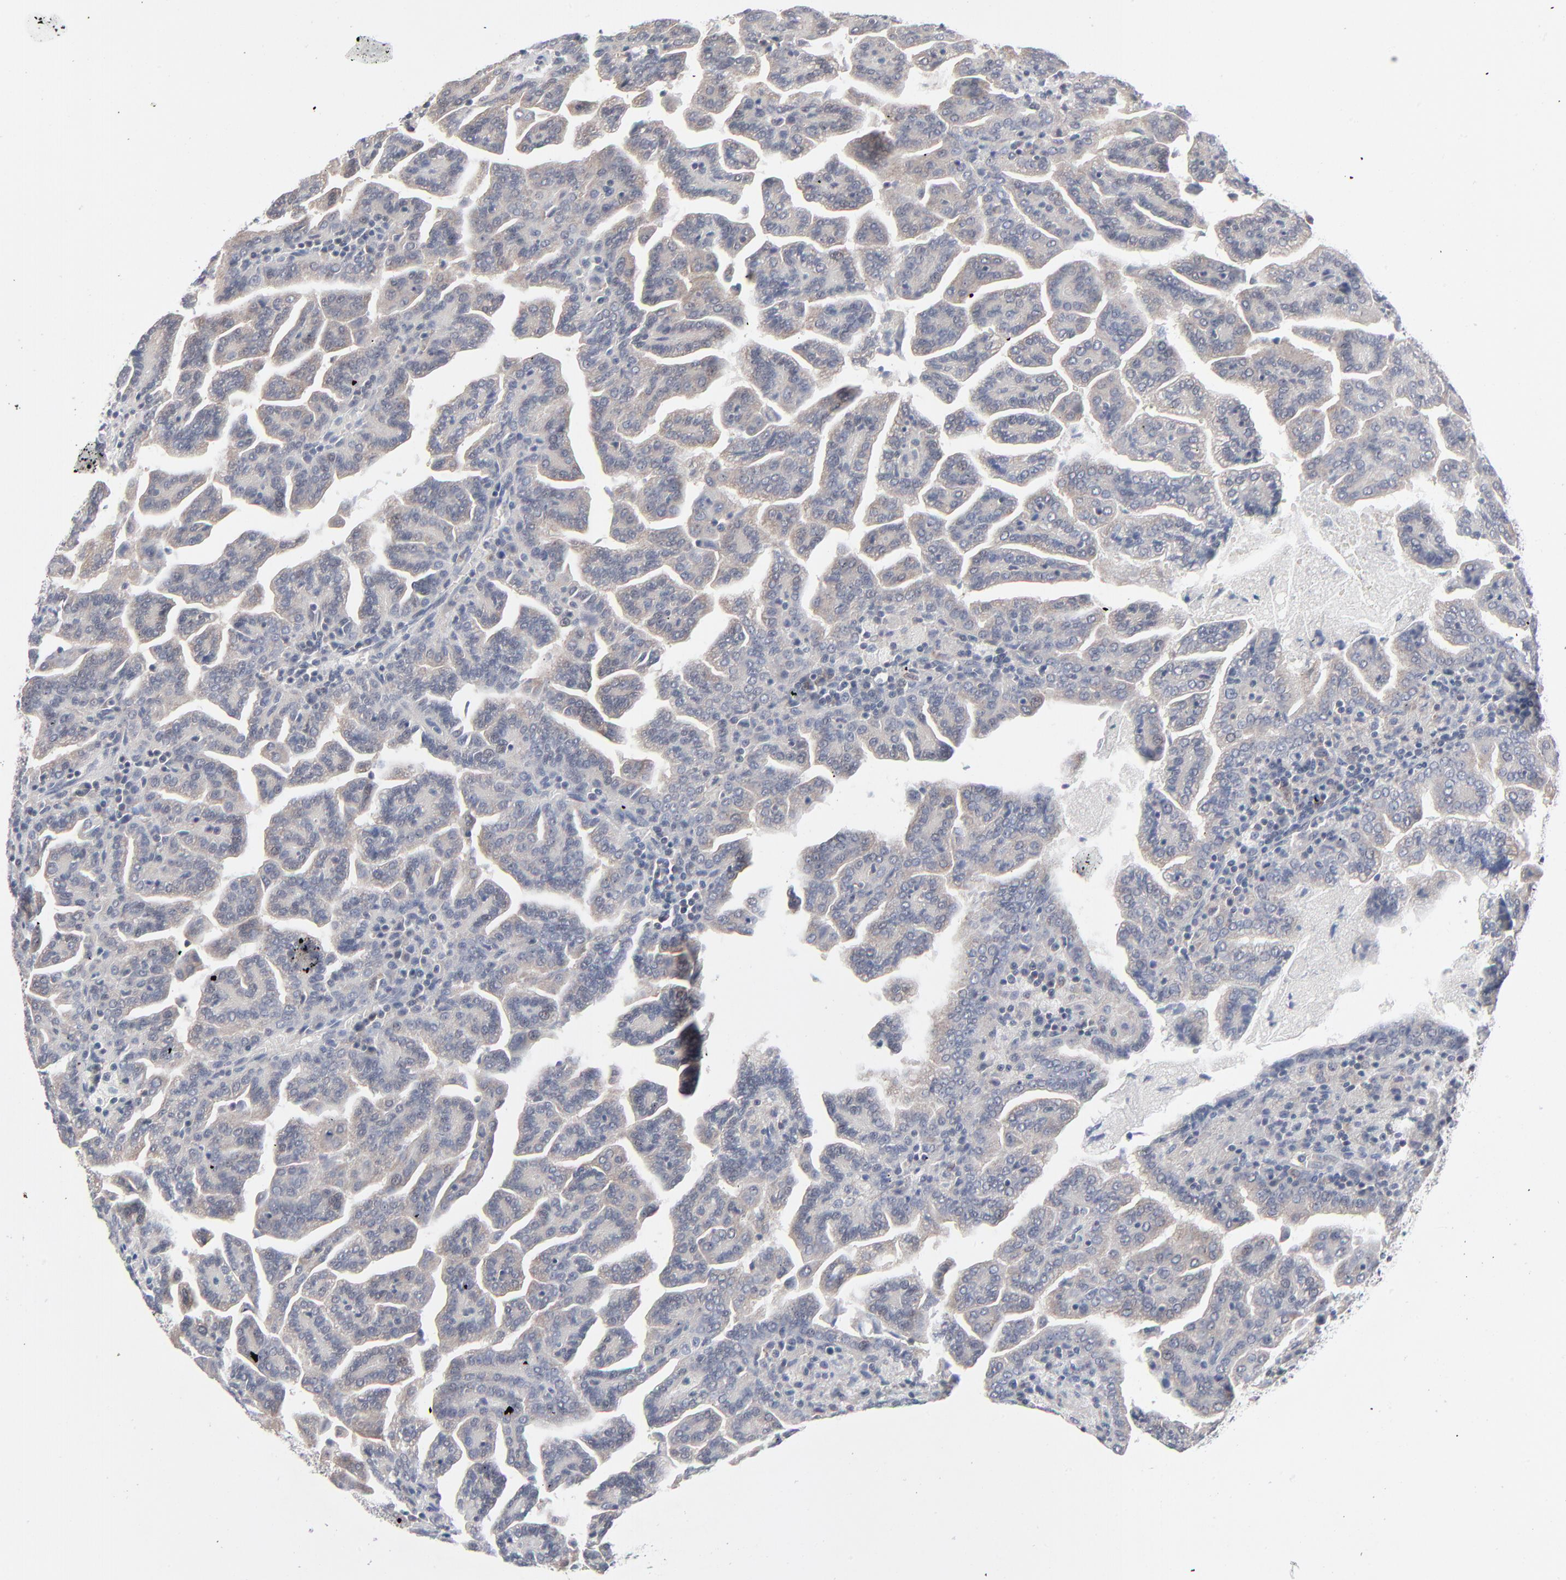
{"staining": {"intensity": "weak", "quantity": ">75%", "location": "cytoplasmic/membranous"}, "tissue": "renal cancer", "cell_type": "Tumor cells", "image_type": "cancer", "snomed": [{"axis": "morphology", "description": "Adenocarcinoma, NOS"}, {"axis": "topography", "description": "Kidney"}], "caption": "This is a photomicrograph of immunohistochemistry staining of renal cancer, which shows weak positivity in the cytoplasmic/membranous of tumor cells.", "gene": "RPS6KB1", "patient": {"sex": "male", "age": 61}}